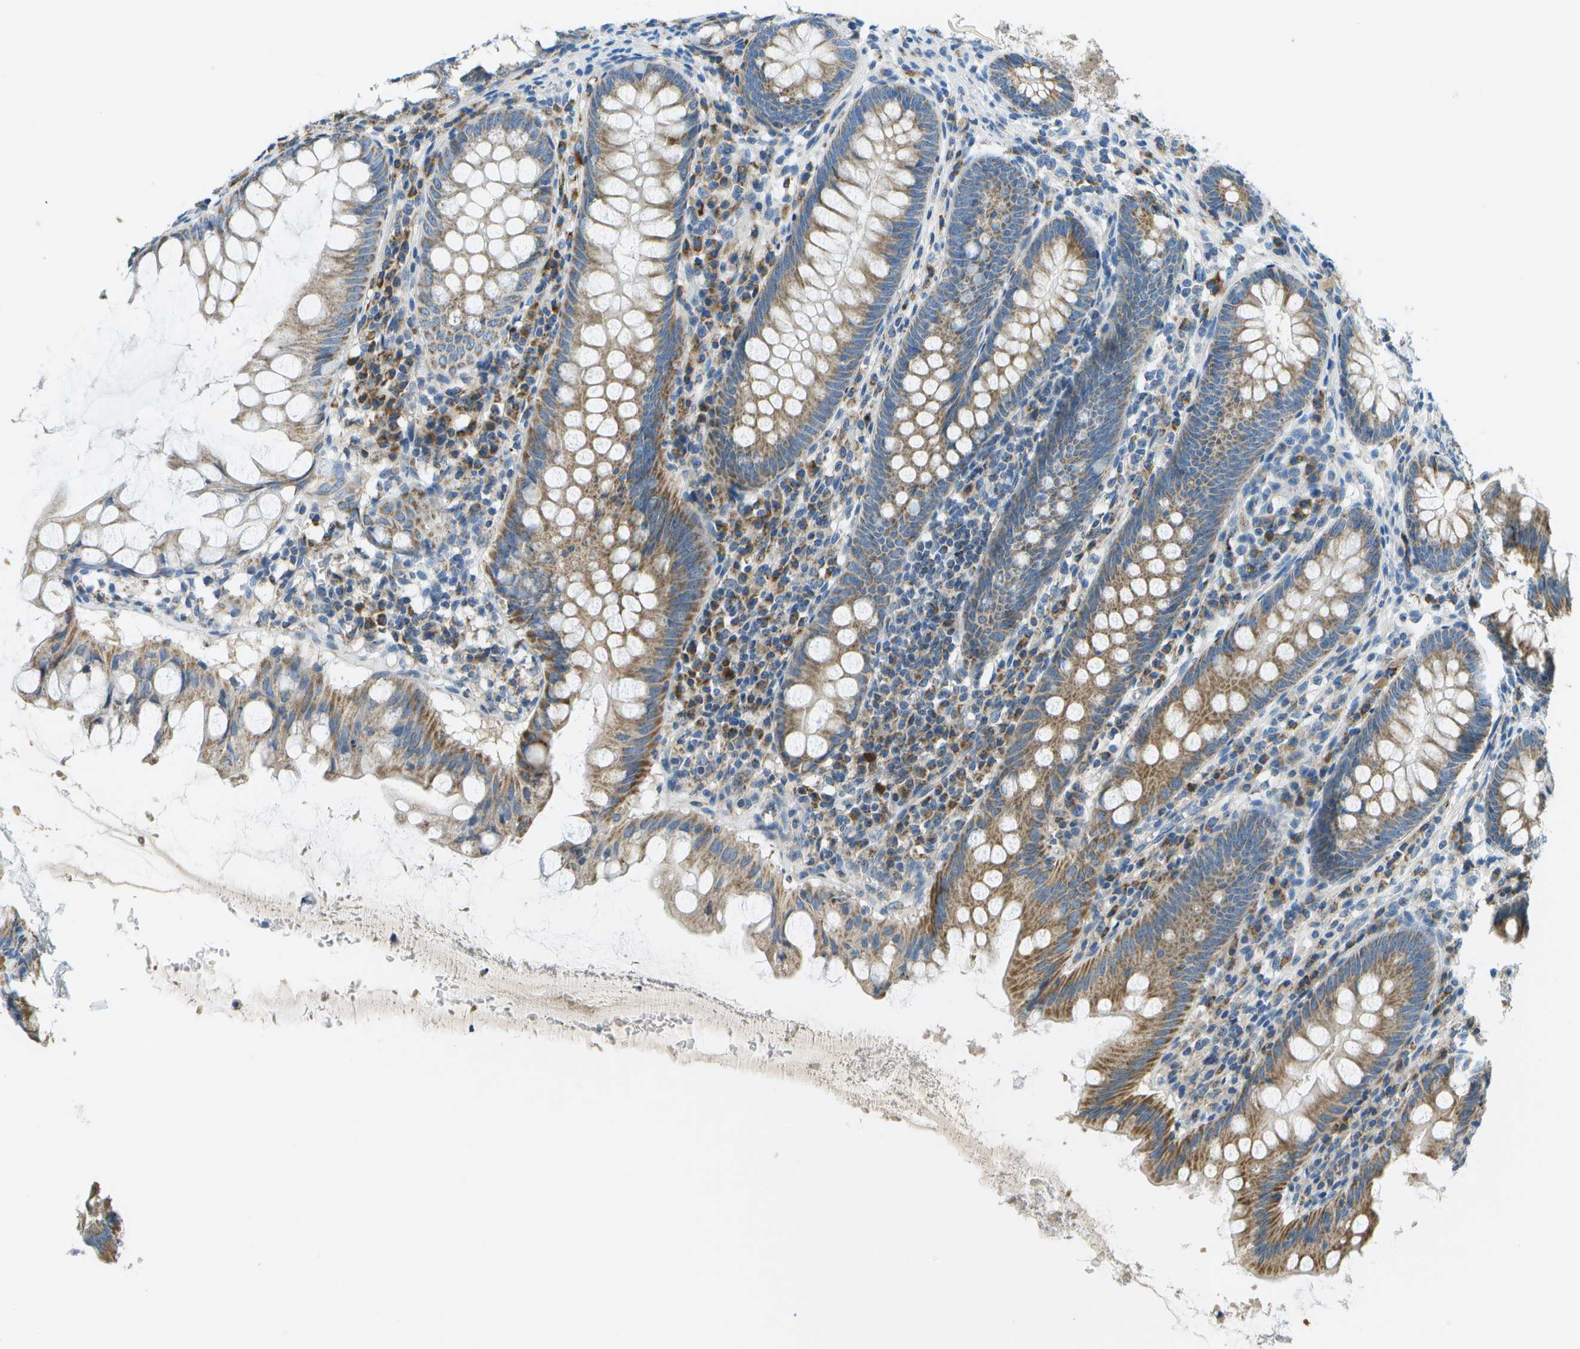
{"staining": {"intensity": "moderate", "quantity": ">75%", "location": "cytoplasmic/membranous"}, "tissue": "appendix", "cell_type": "Glandular cells", "image_type": "normal", "snomed": [{"axis": "morphology", "description": "Normal tissue, NOS"}, {"axis": "topography", "description": "Appendix"}], "caption": "Protein staining displays moderate cytoplasmic/membranous staining in about >75% of glandular cells in benign appendix.", "gene": "PTGIS", "patient": {"sex": "male", "age": 56}}